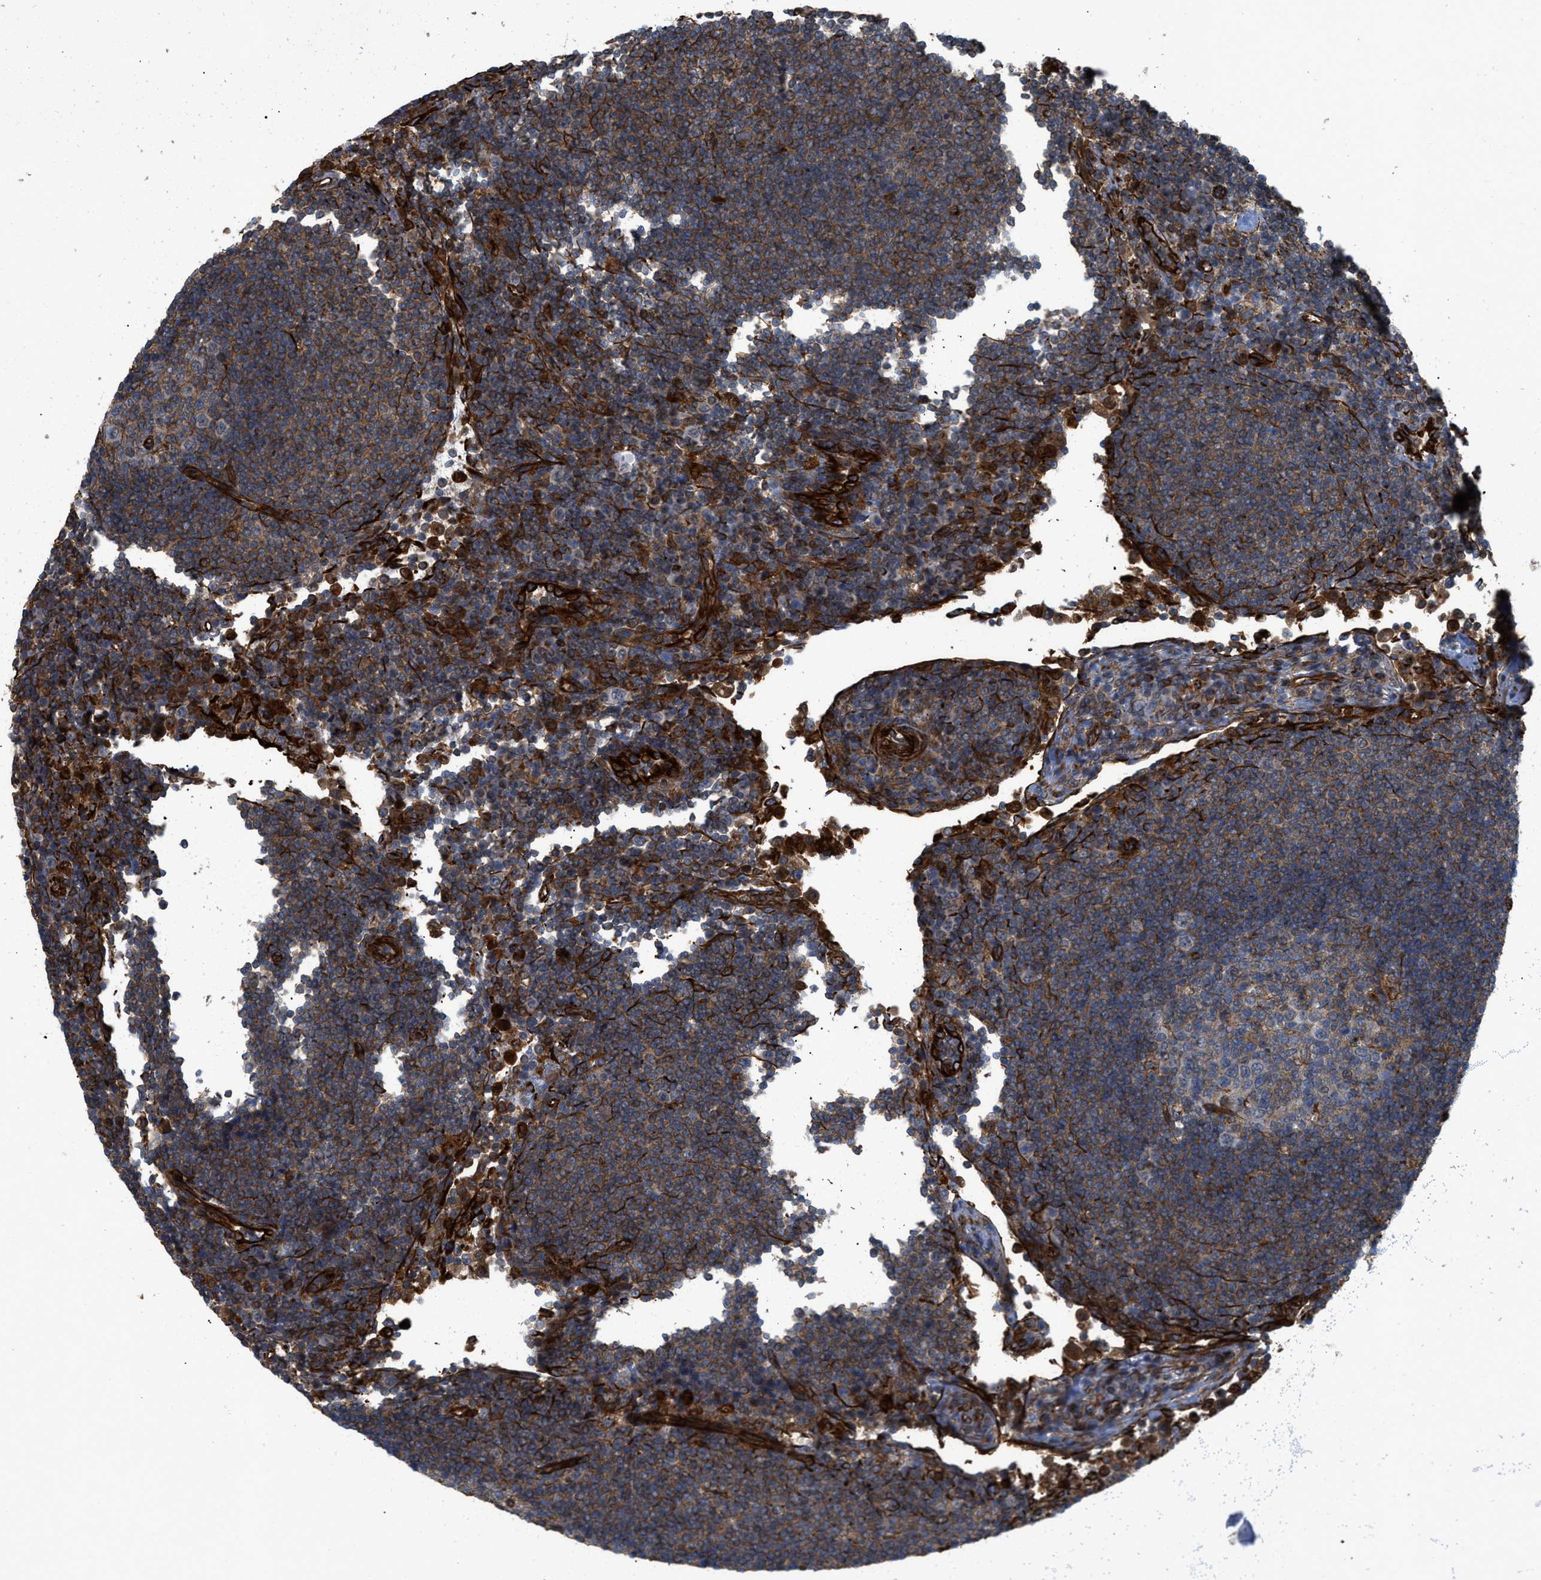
{"staining": {"intensity": "moderate", "quantity": "25%-75%", "location": "cytoplasmic/membranous"}, "tissue": "lymph node", "cell_type": "Germinal center cells", "image_type": "normal", "snomed": [{"axis": "morphology", "description": "Normal tissue, NOS"}, {"axis": "topography", "description": "Lymph node"}], "caption": "A high-resolution micrograph shows immunohistochemistry (IHC) staining of normal lymph node, which shows moderate cytoplasmic/membranous positivity in about 25%-75% of germinal center cells.", "gene": "PTPRE", "patient": {"sex": "female", "age": 53}}